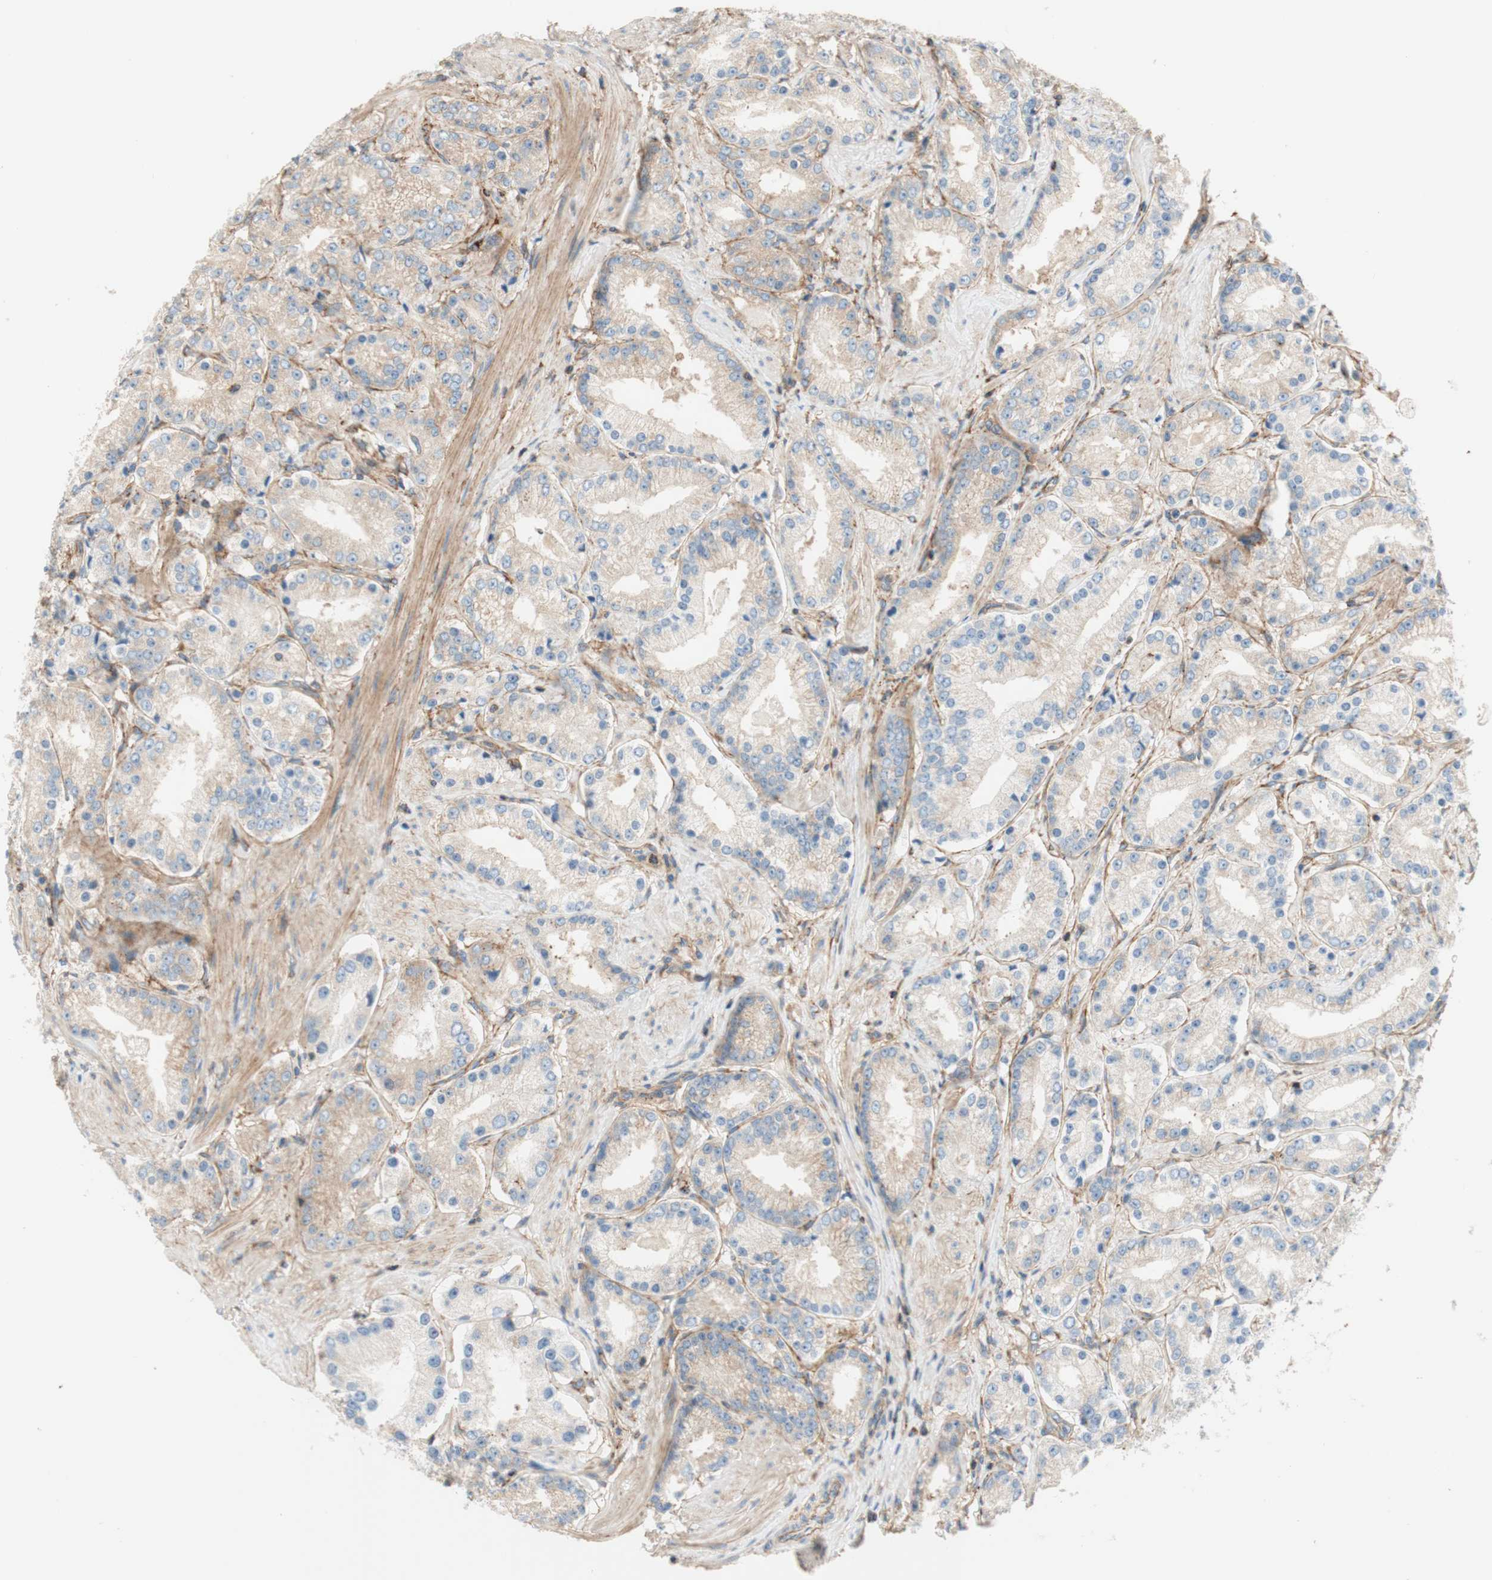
{"staining": {"intensity": "moderate", "quantity": "25%-75%", "location": "cytoplasmic/membranous"}, "tissue": "prostate cancer", "cell_type": "Tumor cells", "image_type": "cancer", "snomed": [{"axis": "morphology", "description": "Adenocarcinoma, Low grade"}, {"axis": "topography", "description": "Prostate"}], "caption": "Immunohistochemistry of human prostate cancer (adenocarcinoma (low-grade)) reveals medium levels of moderate cytoplasmic/membranous positivity in approximately 25%-75% of tumor cells.", "gene": "VPS26A", "patient": {"sex": "male", "age": 63}}